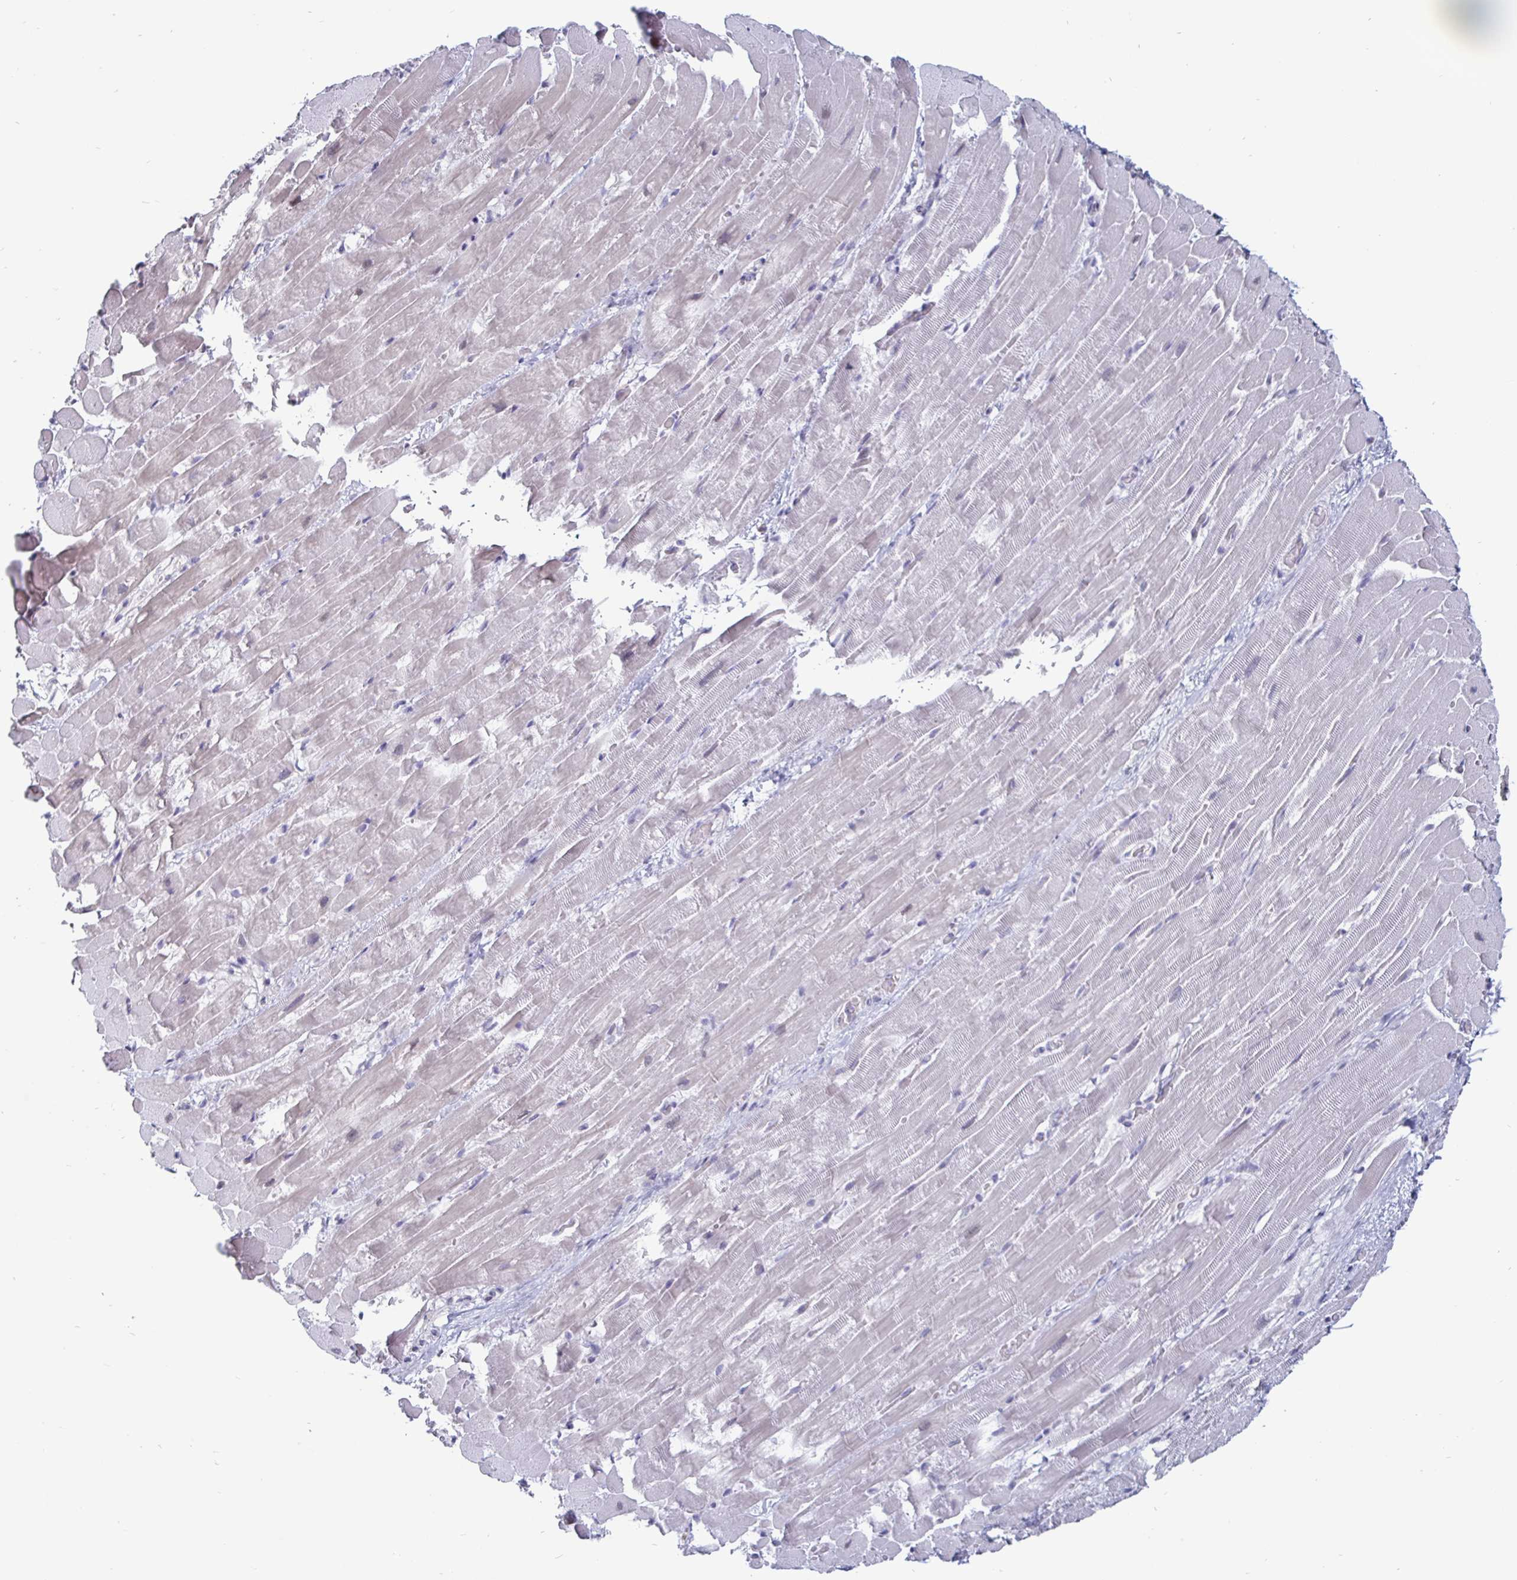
{"staining": {"intensity": "moderate", "quantity": "<25%", "location": "cytoplasmic/membranous"}, "tissue": "heart muscle", "cell_type": "Cardiomyocytes", "image_type": "normal", "snomed": [{"axis": "morphology", "description": "Normal tissue, NOS"}, {"axis": "topography", "description": "Heart"}], "caption": "IHC staining of unremarkable heart muscle, which displays low levels of moderate cytoplasmic/membranous expression in approximately <25% of cardiomyocytes indicating moderate cytoplasmic/membranous protein positivity. The staining was performed using DAB (brown) for protein detection and nuclei were counterstained in hematoxylin (blue).", "gene": "OOSP2", "patient": {"sex": "male", "age": 37}}